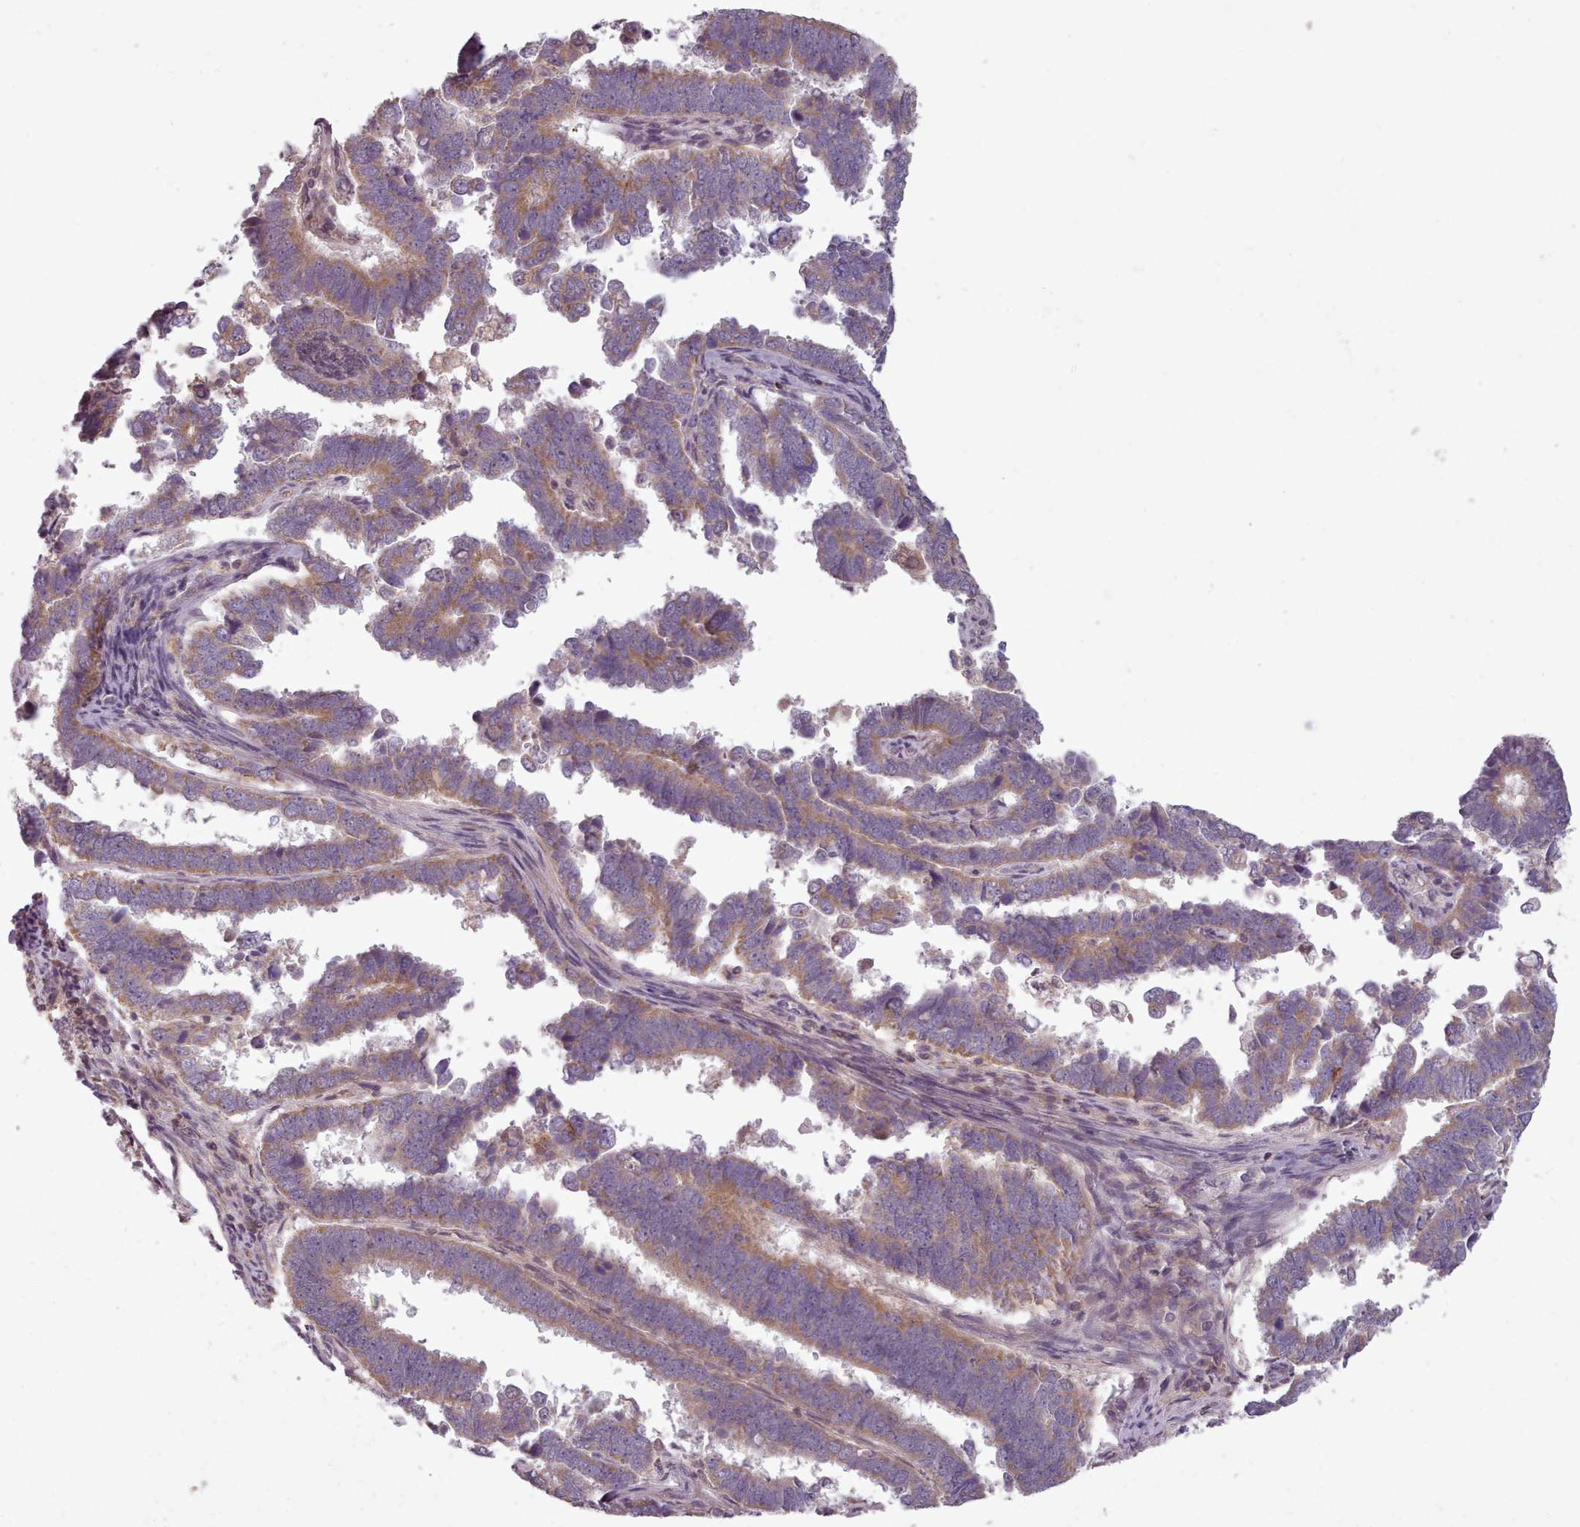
{"staining": {"intensity": "moderate", "quantity": ">75%", "location": "cytoplasmic/membranous"}, "tissue": "endometrial cancer", "cell_type": "Tumor cells", "image_type": "cancer", "snomed": [{"axis": "morphology", "description": "Adenocarcinoma, NOS"}, {"axis": "topography", "description": "Endometrium"}], "caption": "IHC staining of endometrial adenocarcinoma, which exhibits medium levels of moderate cytoplasmic/membranous expression in approximately >75% of tumor cells indicating moderate cytoplasmic/membranous protein positivity. The staining was performed using DAB (3,3'-diaminobenzidine) (brown) for protein detection and nuclei were counterstained in hematoxylin (blue).", "gene": "NT5DC2", "patient": {"sex": "female", "age": 75}}